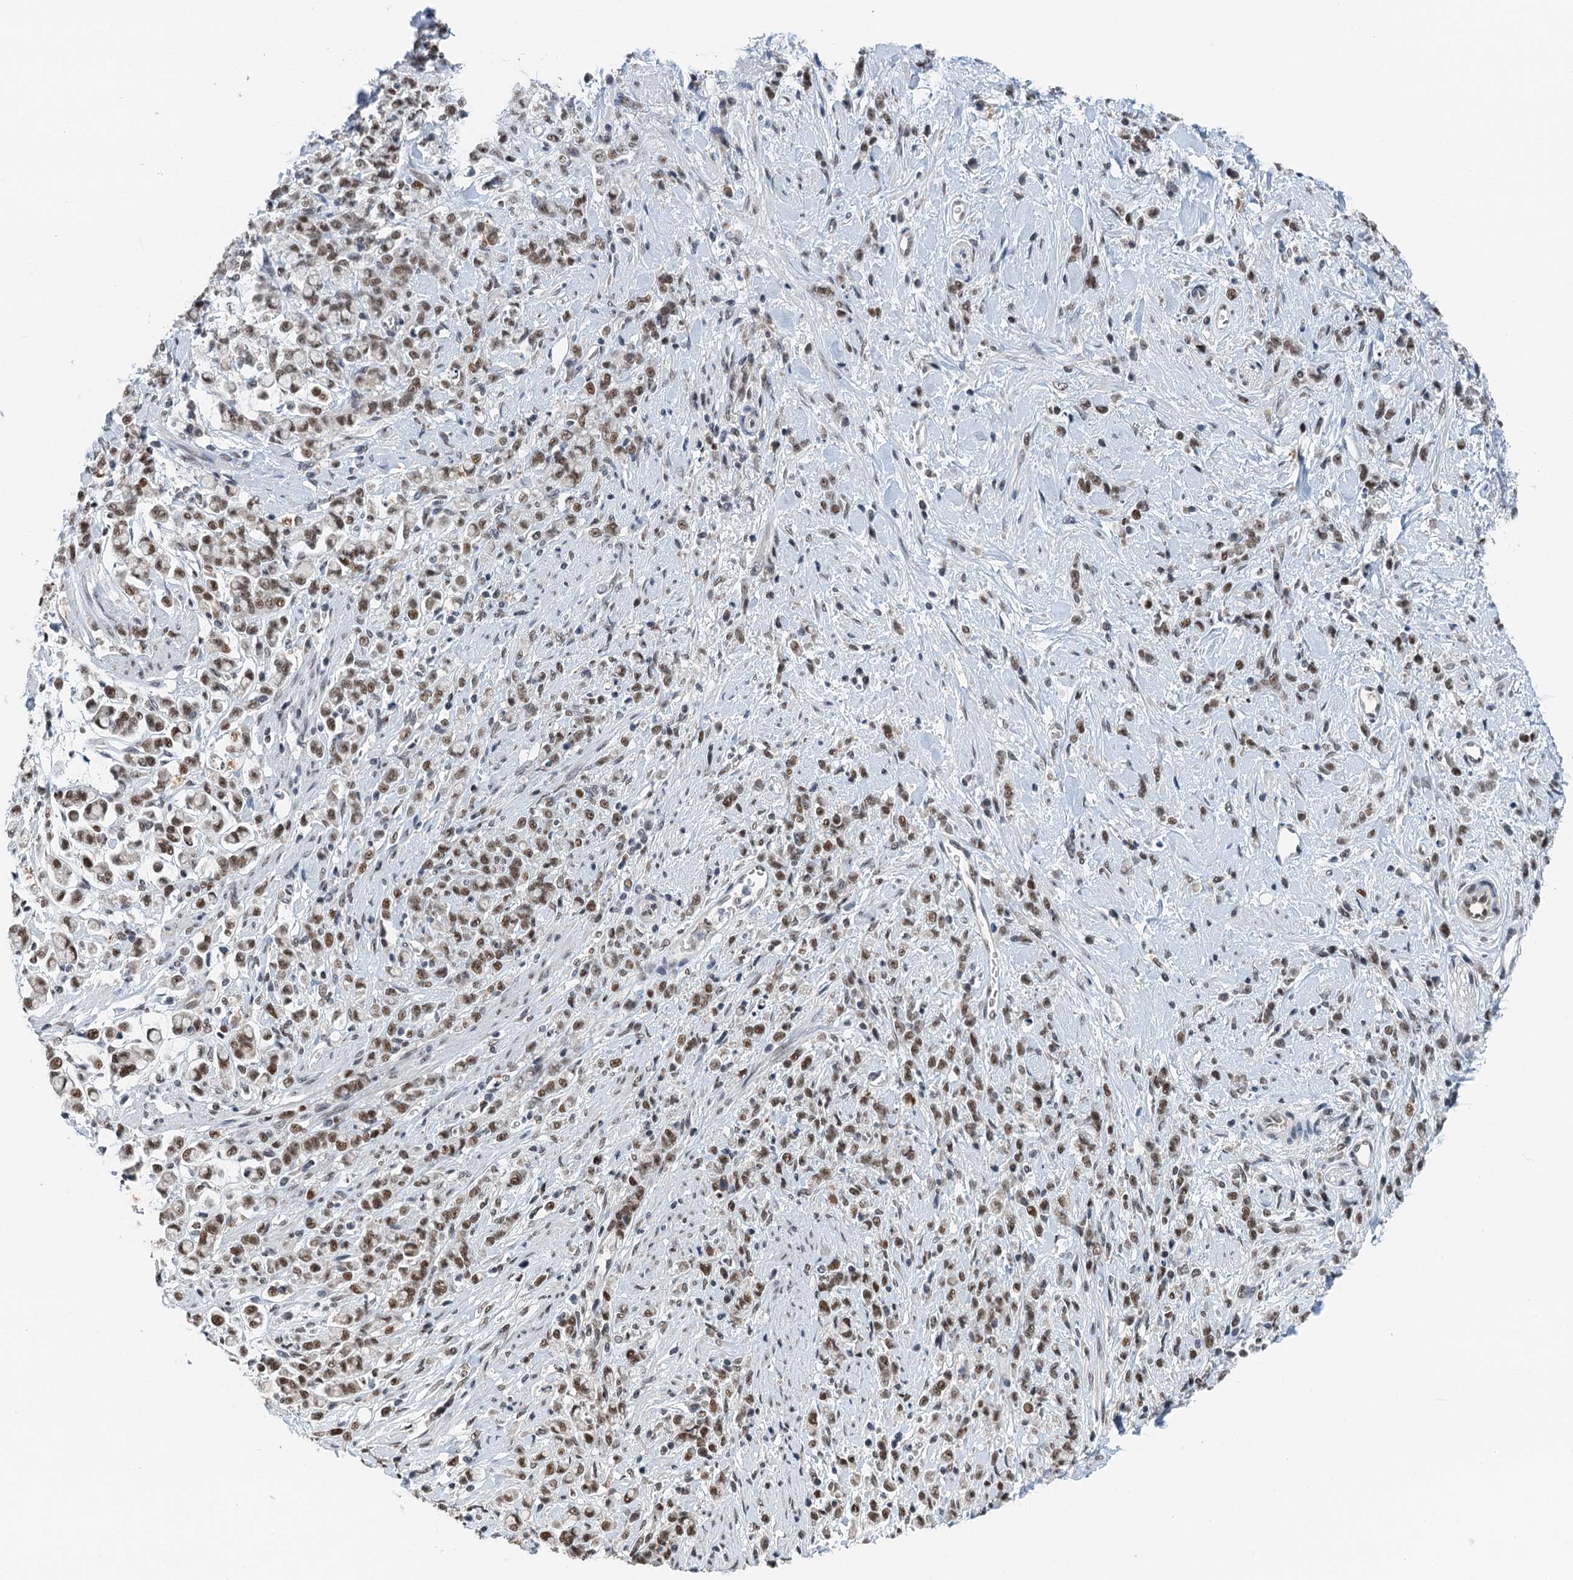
{"staining": {"intensity": "moderate", "quantity": ">75%", "location": "nuclear"}, "tissue": "stomach cancer", "cell_type": "Tumor cells", "image_type": "cancer", "snomed": [{"axis": "morphology", "description": "Adenocarcinoma, NOS"}, {"axis": "topography", "description": "Stomach"}], "caption": "Protein expression analysis of human stomach adenocarcinoma reveals moderate nuclear expression in about >75% of tumor cells.", "gene": "MTA3", "patient": {"sex": "female", "age": 60}}